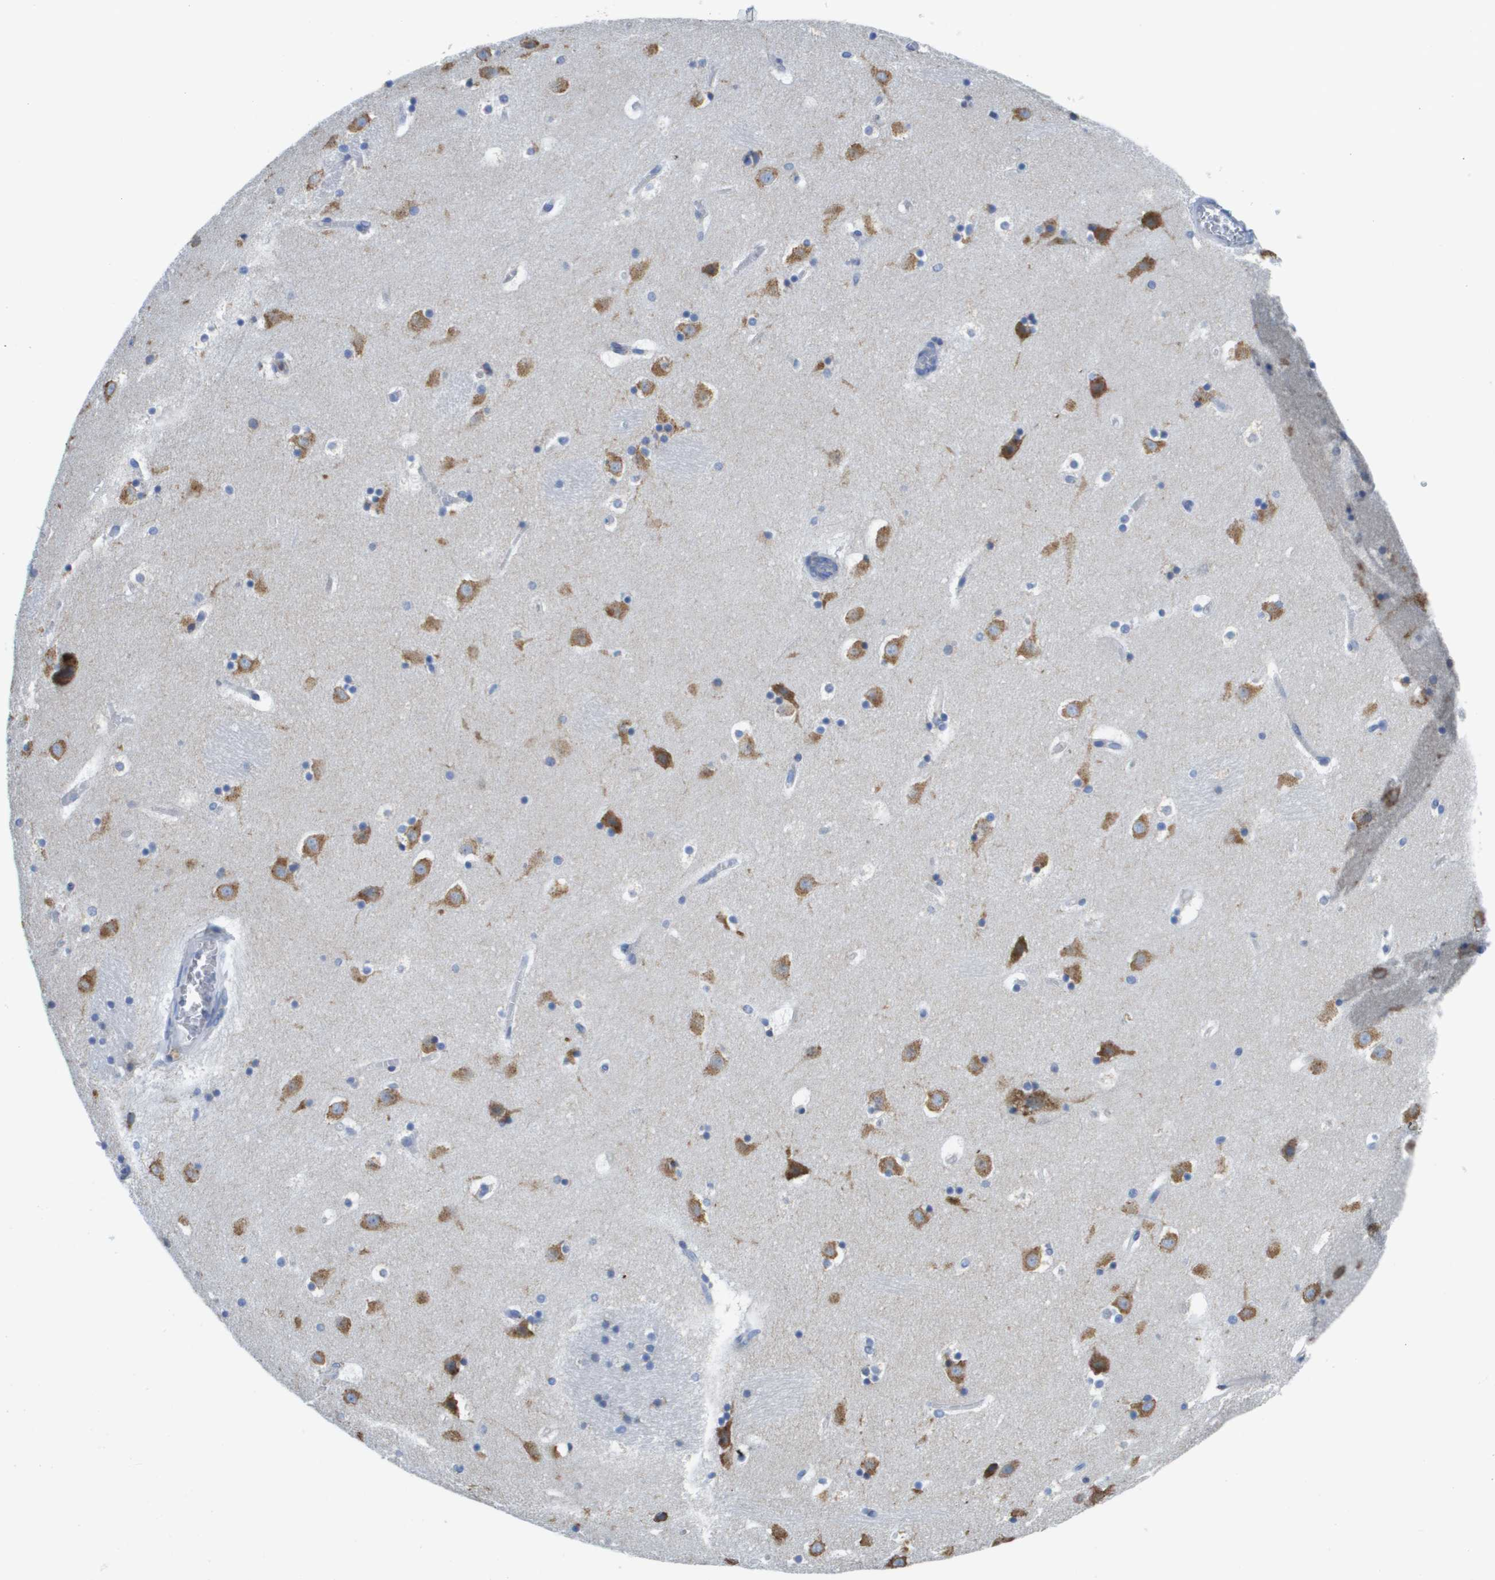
{"staining": {"intensity": "moderate", "quantity": "<25%", "location": "cytoplasmic/membranous"}, "tissue": "caudate", "cell_type": "Glial cells", "image_type": "normal", "snomed": [{"axis": "morphology", "description": "Normal tissue, NOS"}, {"axis": "topography", "description": "Lateral ventricle wall"}], "caption": "Protein expression analysis of normal human caudate reveals moderate cytoplasmic/membranous staining in about <25% of glial cells. (brown staining indicates protein expression, while blue staining denotes nuclei).", "gene": "SDR42E1", "patient": {"sex": "male", "age": 45}}